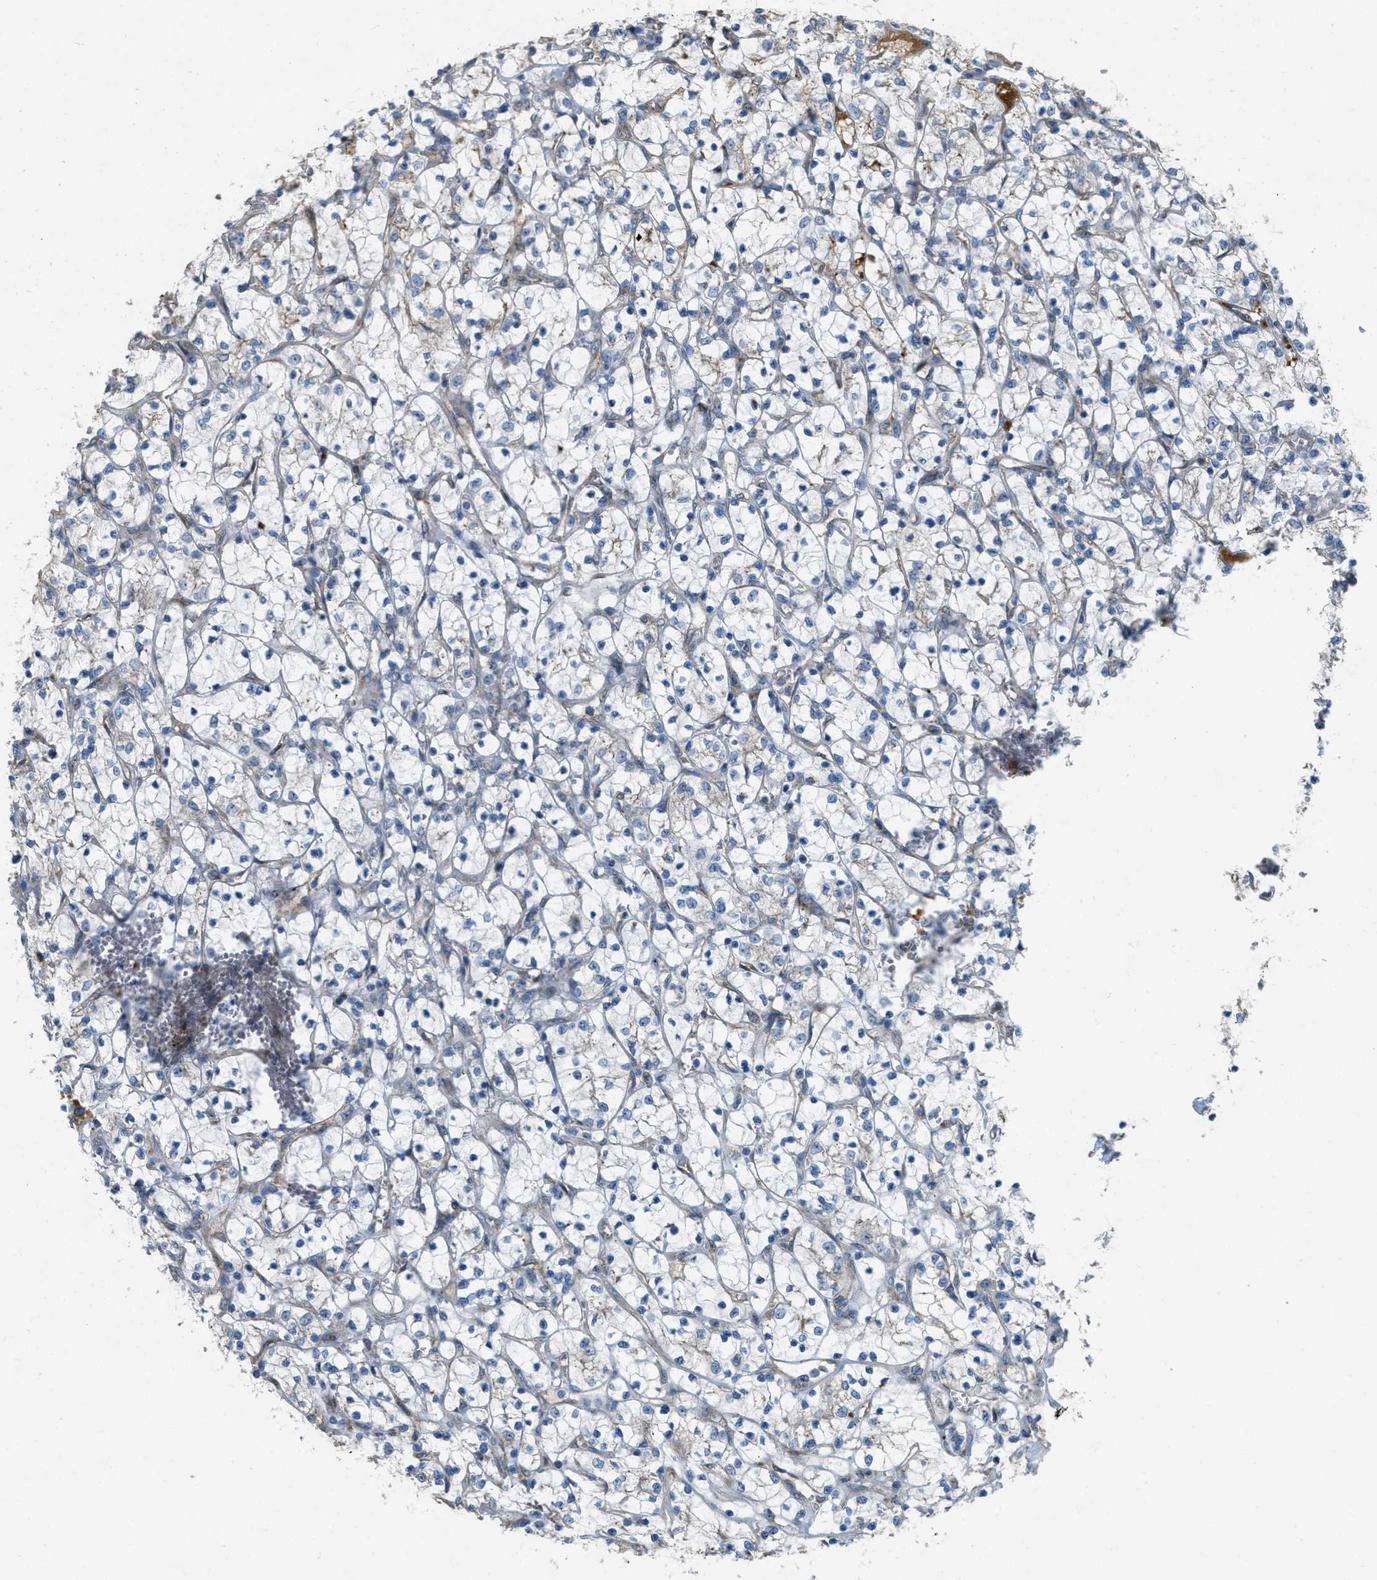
{"staining": {"intensity": "weak", "quantity": "<25%", "location": "cytoplasmic/membranous"}, "tissue": "renal cancer", "cell_type": "Tumor cells", "image_type": "cancer", "snomed": [{"axis": "morphology", "description": "Adenocarcinoma, NOS"}, {"axis": "topography", "description": "Kidney"}], "caption": "Histopathology image shows no significant protein expression in tumor cells of renal adenocarcinoma. (DAB immunohistochemistry with hematoxylin counter stain).", "gene": "ZFPL1", "patient": {"sex": "female", "age": 69}}